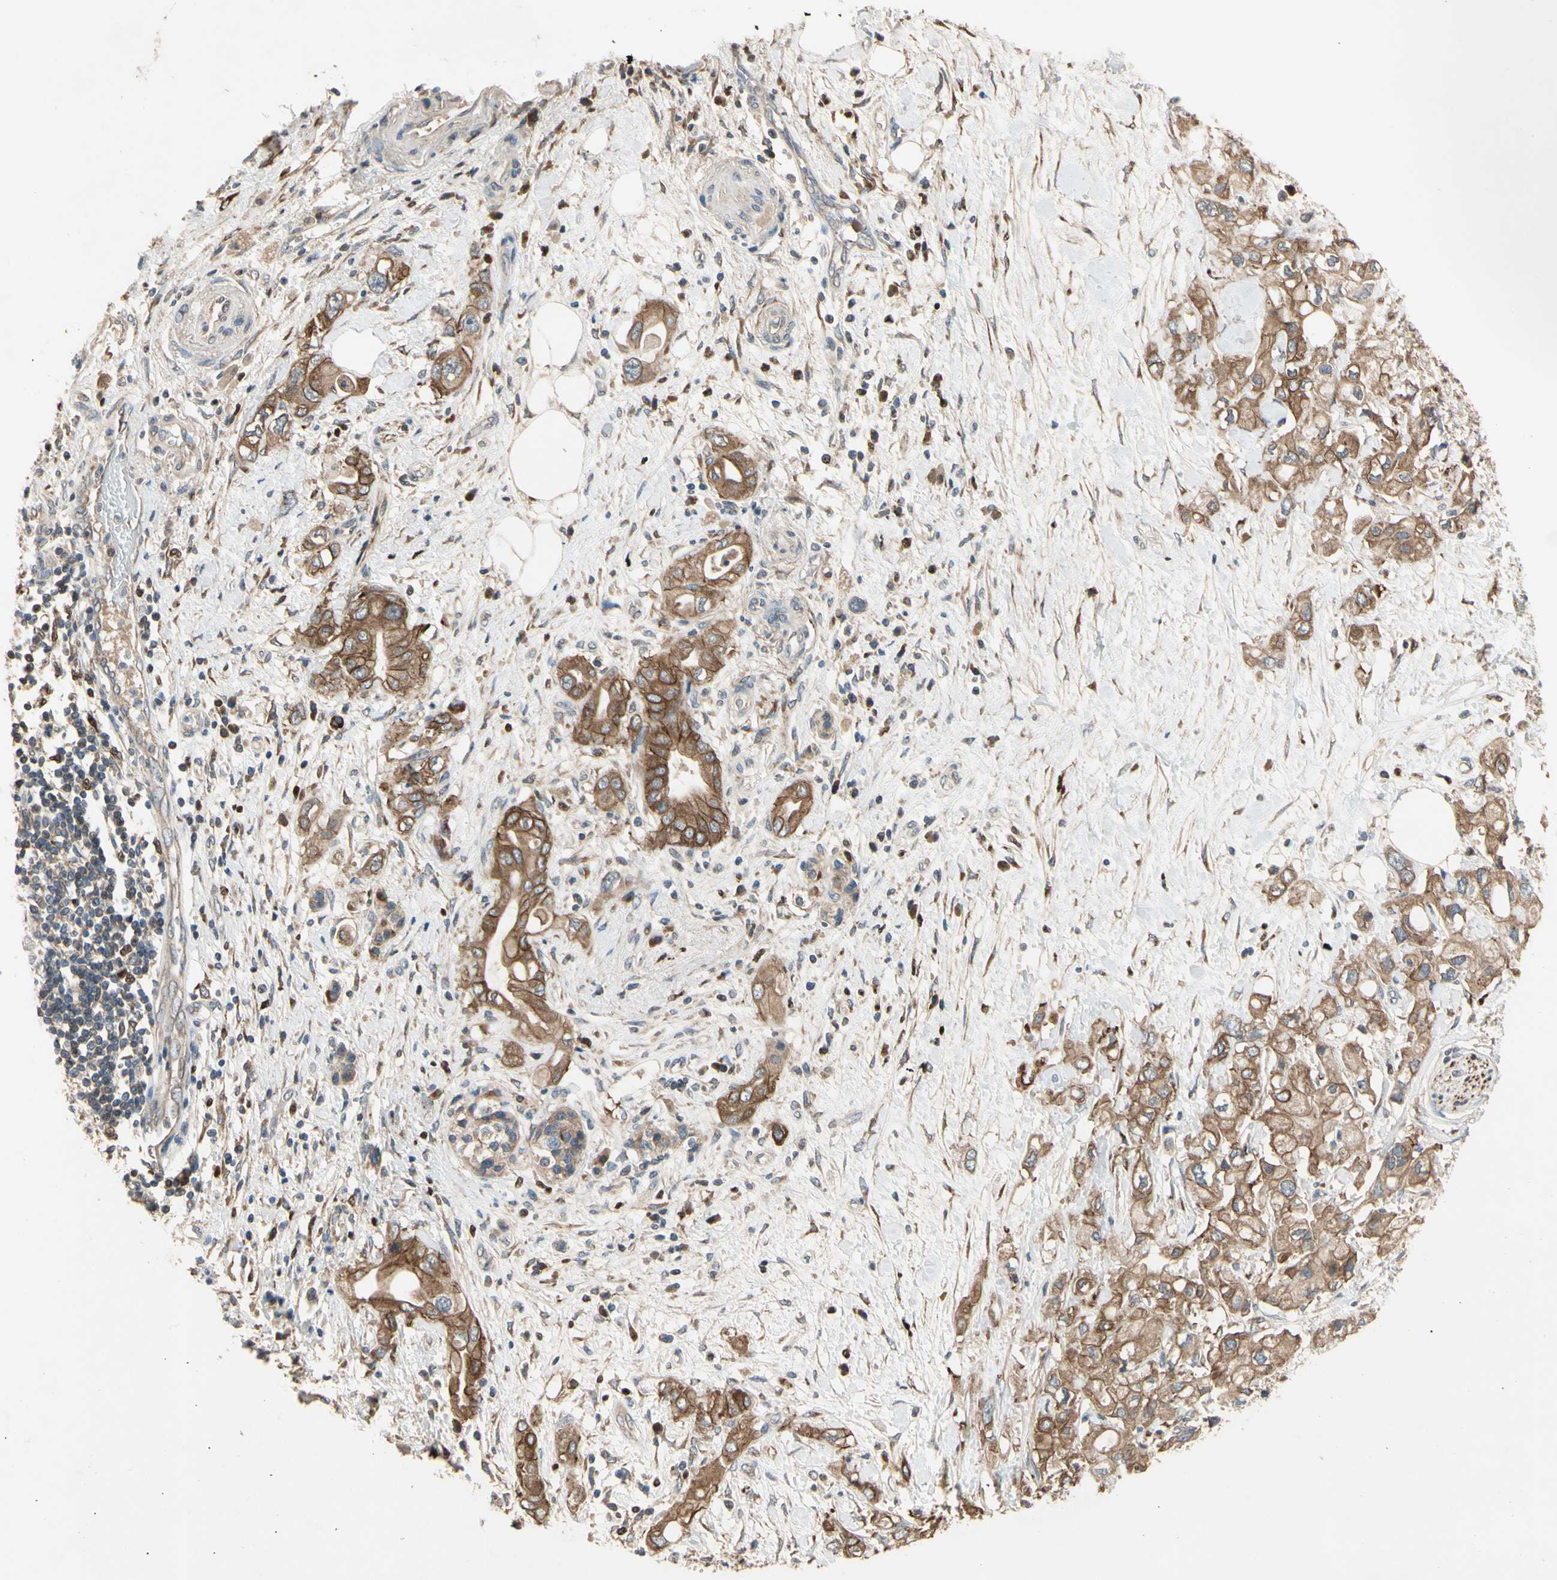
{"staining": {"intensity": "strong", "quantity": ">75%", "location": "cytoplasmic/membranous"}, "tissue": "pancreatic cancer", "cell_type": "Tumor cells", "image_type": "cancer", "snomed": [{"axis": "morphology", "description": "Adenocarcinoma, NOS"}, {"axis": "topography", "description": "Pancreas"}], "caption": "Protein staining exhibits strong cytoplasmic/membranous positivity in about >75% of tumor cells in pancreatic adenocarcinoma.", "gene": "CGREF1", "patient": {"sex": "female", "age": 56}}